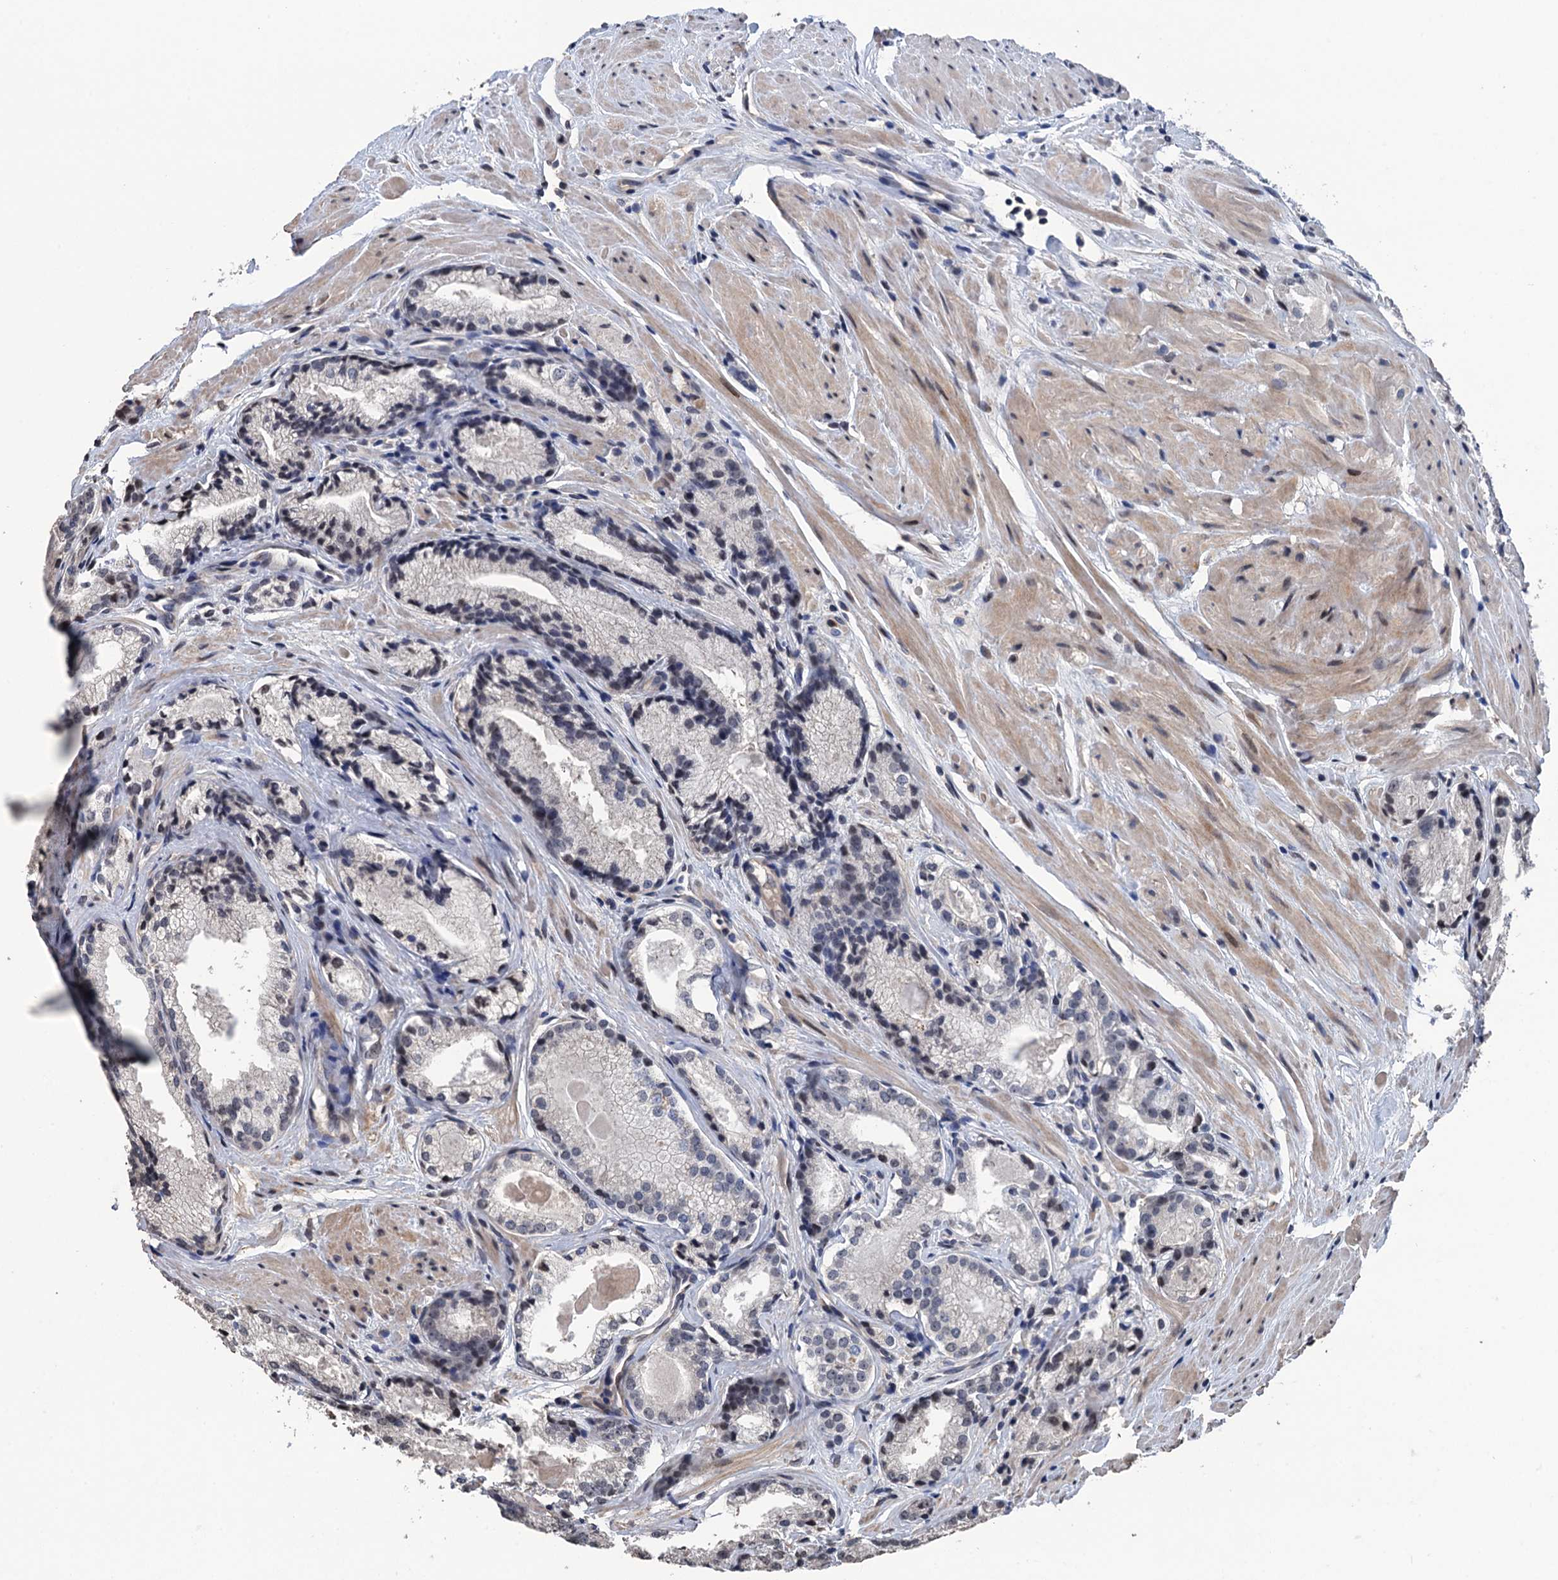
{"staining": {"intensity": "negative", "quantity": "none", "location": "none"}, "tissue": "prostate cancer", "cell_type": "Tumor cells", "image_type": "cancer", "snomed": [{"axis": "morphology", "description": "Adenocarcinoma, Low grade"}, {"axis": "topography", "description": "Prostate"}], "caption": "There is no significant positivity in tumor cells of low-grade adenocarcinoma (prostate). The staining is performed using DAB brown chromogen with nuclei counter-stained in using hematoxylin.", "gene": "ART5", "patient": {"sex": "male", "age": 54}}